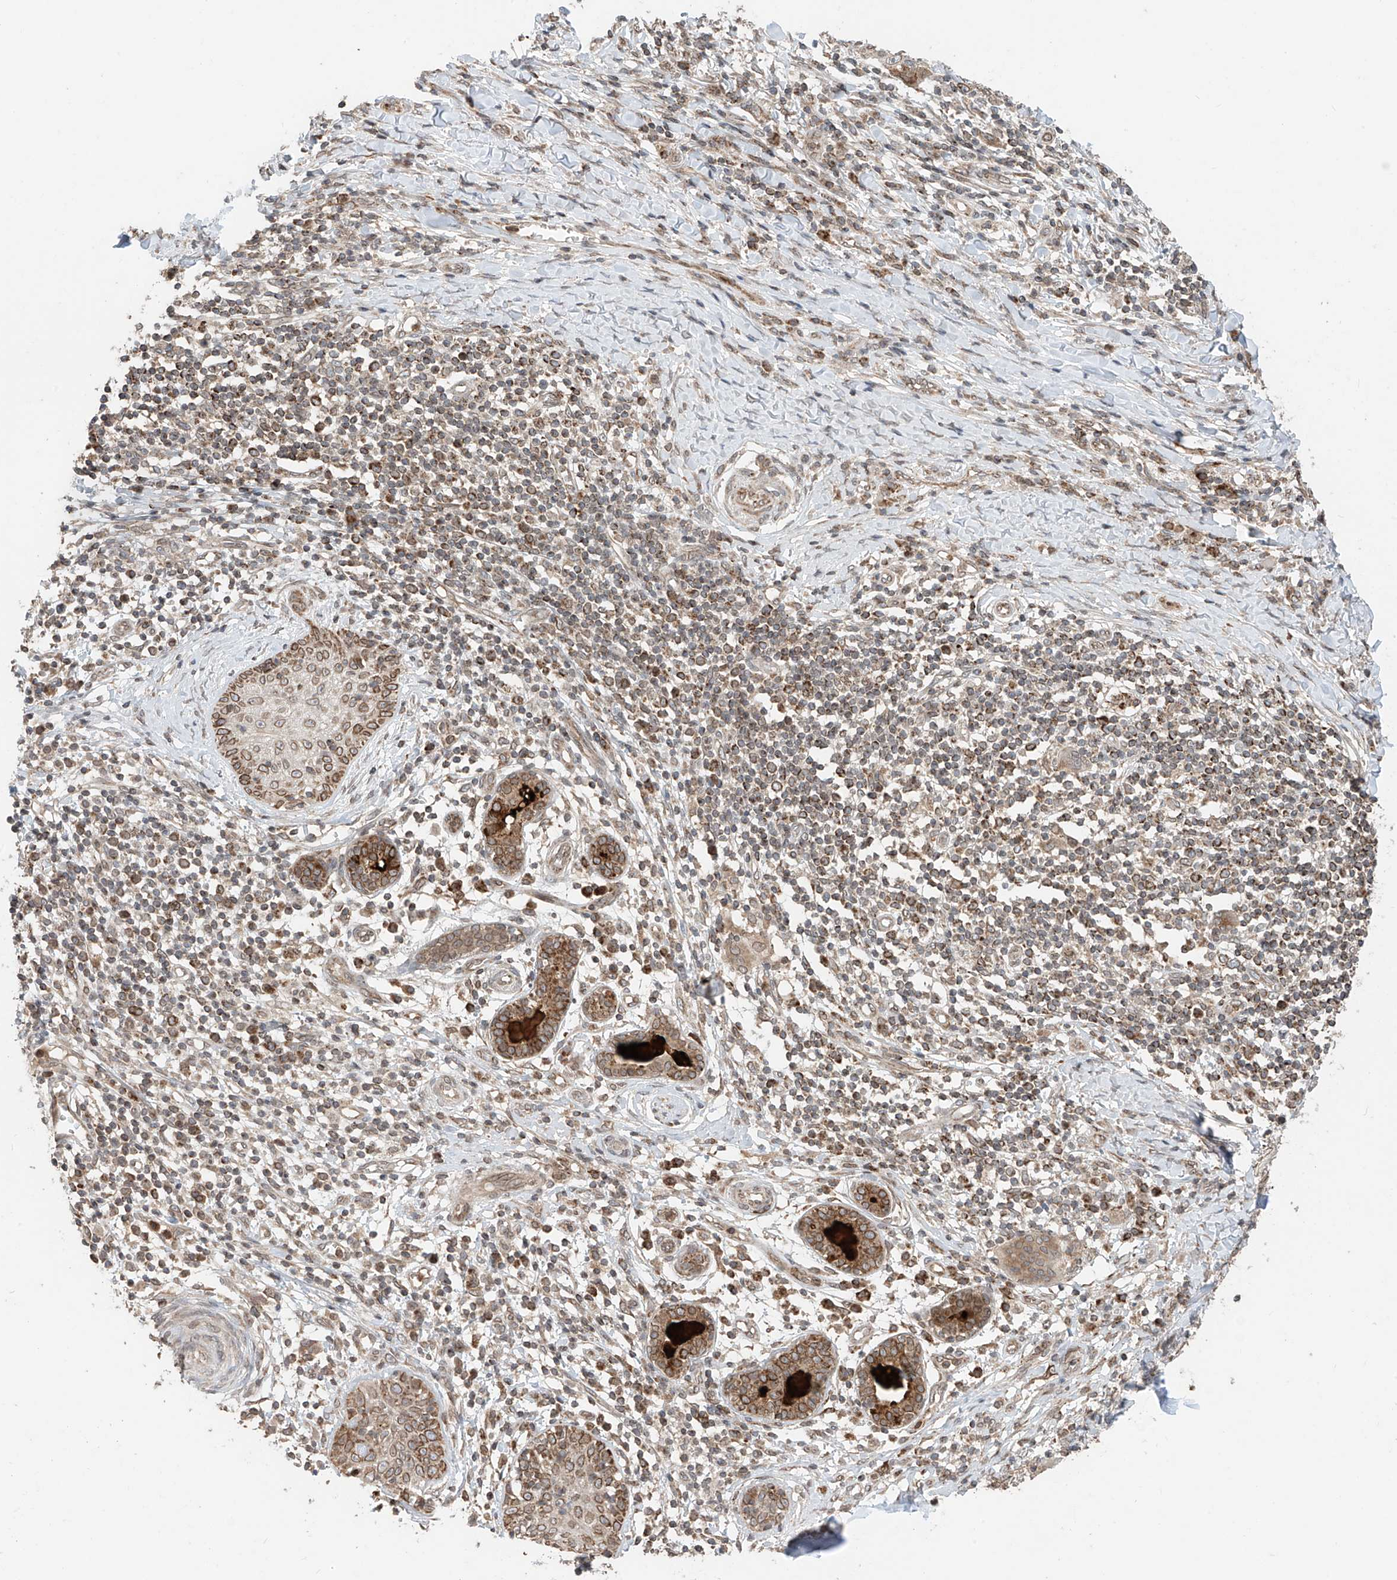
{"staining": {"intensity": "moderate", "quantity": ">75%", "location": "cytoplasmic/membranous,nuclear"}, "tissue": "skin cancer", "cell_type": "Tumor cells", "image_type": "cancer", "snomed": [{"axis": "morphology", "description": "Squamous cell carcinoma, NOS"}, {"axis": "topography", "description": "Skin"}], "caption": "Protein expression by immunohistochemistry demonstrates moderate cytoplasmic/membranous and nuclear positivity in about >75% of tumor cells in skin cancer (squamous cell carcinoma). (DAB (3,3'-diaminobenzidine) IHC with brightfield microscopy, high magnification).", "gene": "AHCTF1", "patient": {"sex": "female", "age": 88}}